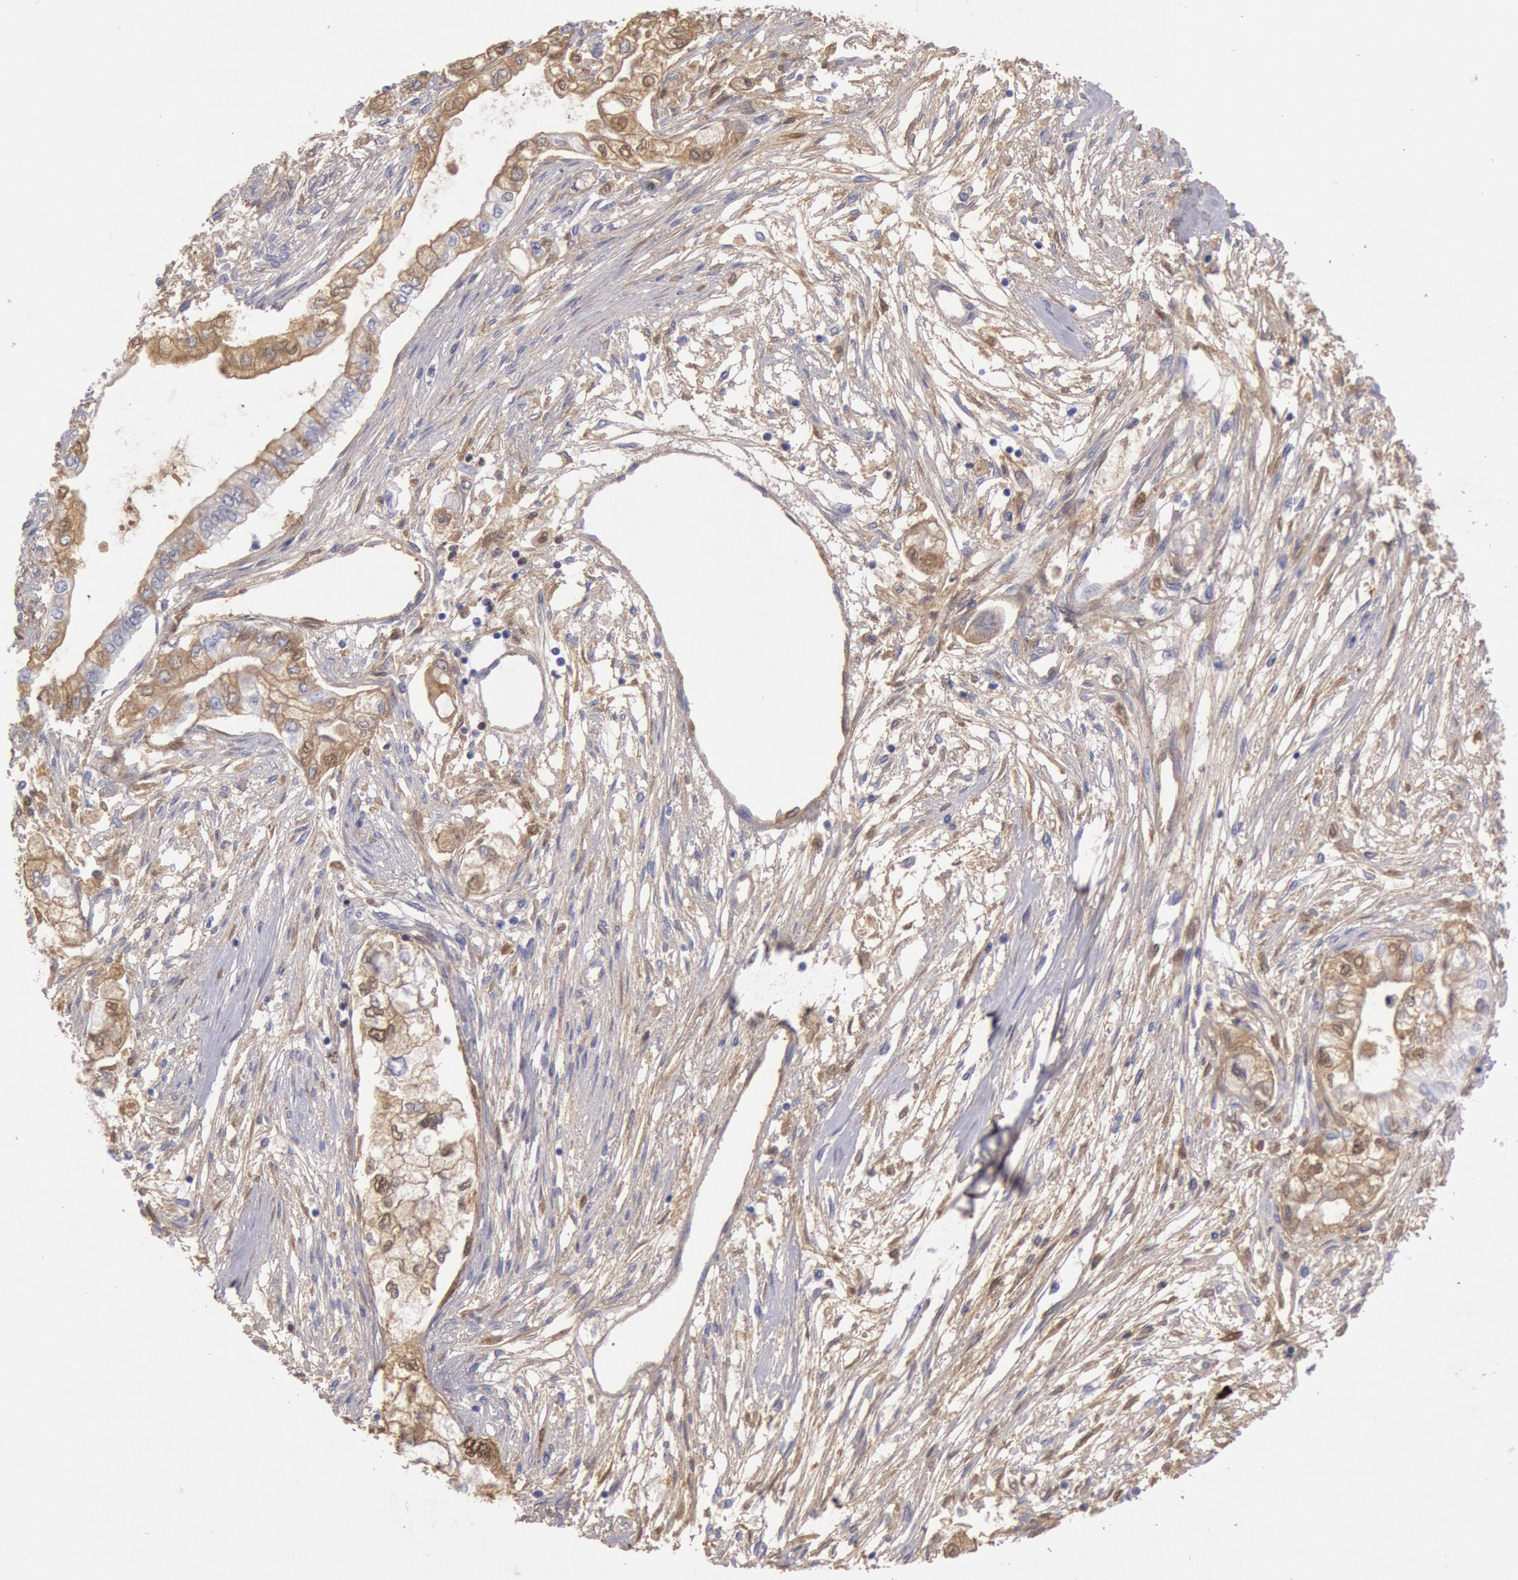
{"staining": {"intensity": "moderate", "quantity": "<25%", "location": "cytoplasmic/membranous"}, "tissue": "pancreatic cancer", "cell_type": "Tumor cells", "image_type": "cancer", "snomed": [{"axis": "morphology", "description": "Adenocarcinoma, NOS"}, {"axis": "topography", "description": "Pancreas"}], "caption": "Brown immunohistochemical staining in human adenocarcinoma (pancreatic) exhibits moderate cytoplasmic/membranous expression in approximately <25% of tumor cells. The staining was performed using DAB to visualize the protein expression in brown, while the nuclei were stained in blue with hematoxylin (Magnification: 20x).", "gene": "IGHA1", "patient": {"sex": "male", "age": 79}}